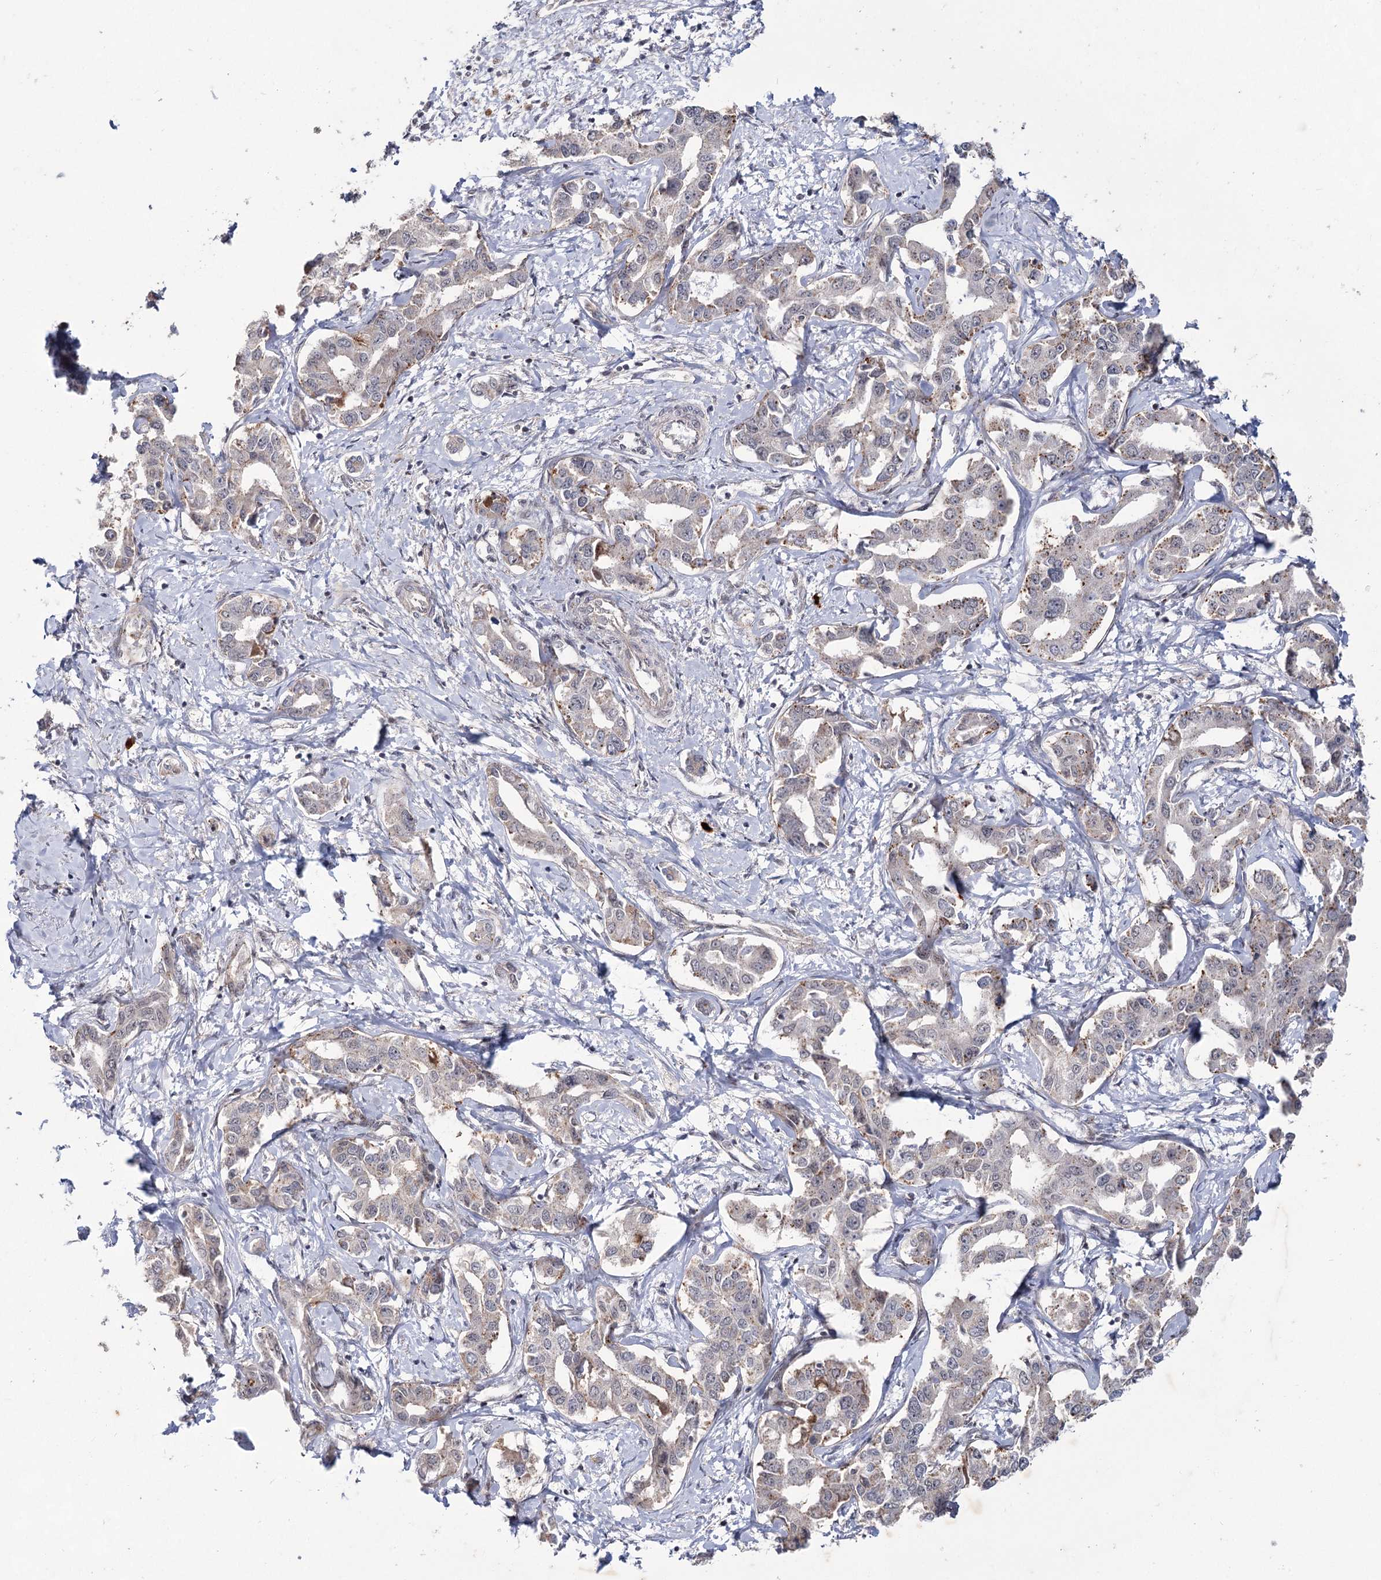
{"staining": {"intensity": "weak", "quantity": "25%-75%", "location": "cytoplasmic/membranous"}, "tissue": "liver cancer", "cell_type": "Tumor cells", "image_type": "cancer", "snomed": [{"axis": "morphology", "description": "Cholangiocarcinoma"}, {"axis": "topography", "description": "Liver"}], "caption": "Tumor cells reveal low levels of weak cytoplasmic/membranous staining in approximately 25%-75% of cells in liver cancer (cholangiocarcinoma).", "gene": "ATL2", "patient": {"sex": "male", "age": 59}}